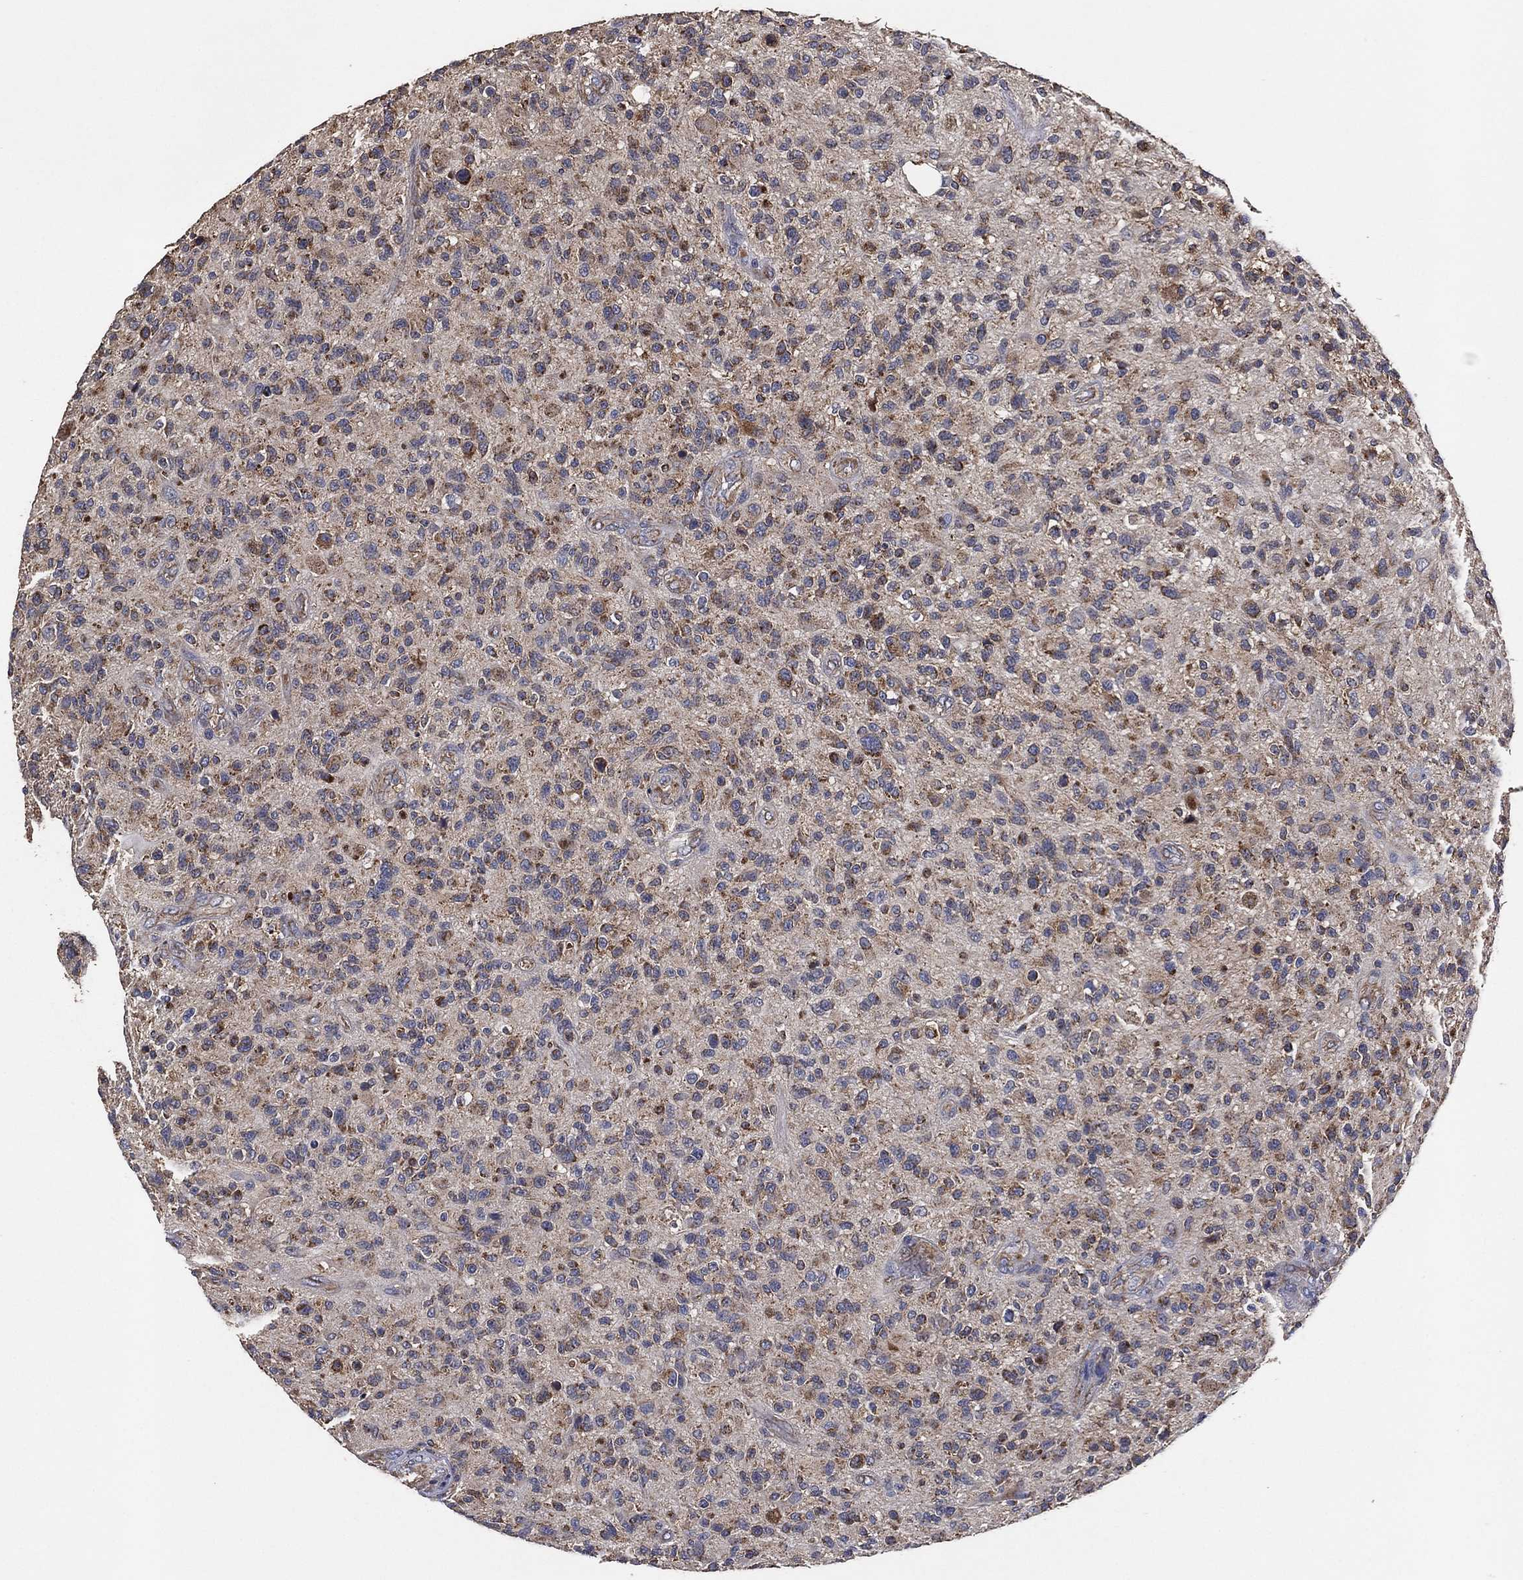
{"staining": {"intensity": "moderate", "quantity": "<25%", "location": "cytoplasmic/membranous"}, "tissue": "glioma", "cell_type": "Tumor cells", "image_type": "cancer", "snomed": [{"axis": "morphology", "description": "Glioma, malignant, High grade"}, {"axis": "topography", "description": "Brain"}], "caption": "A brown stain shows moderate cytoplasmic/membranous staining of a protein in glioma tumor cells.", "gene": "LIMD1", "patient": {"sex": "male", "age": 47}}